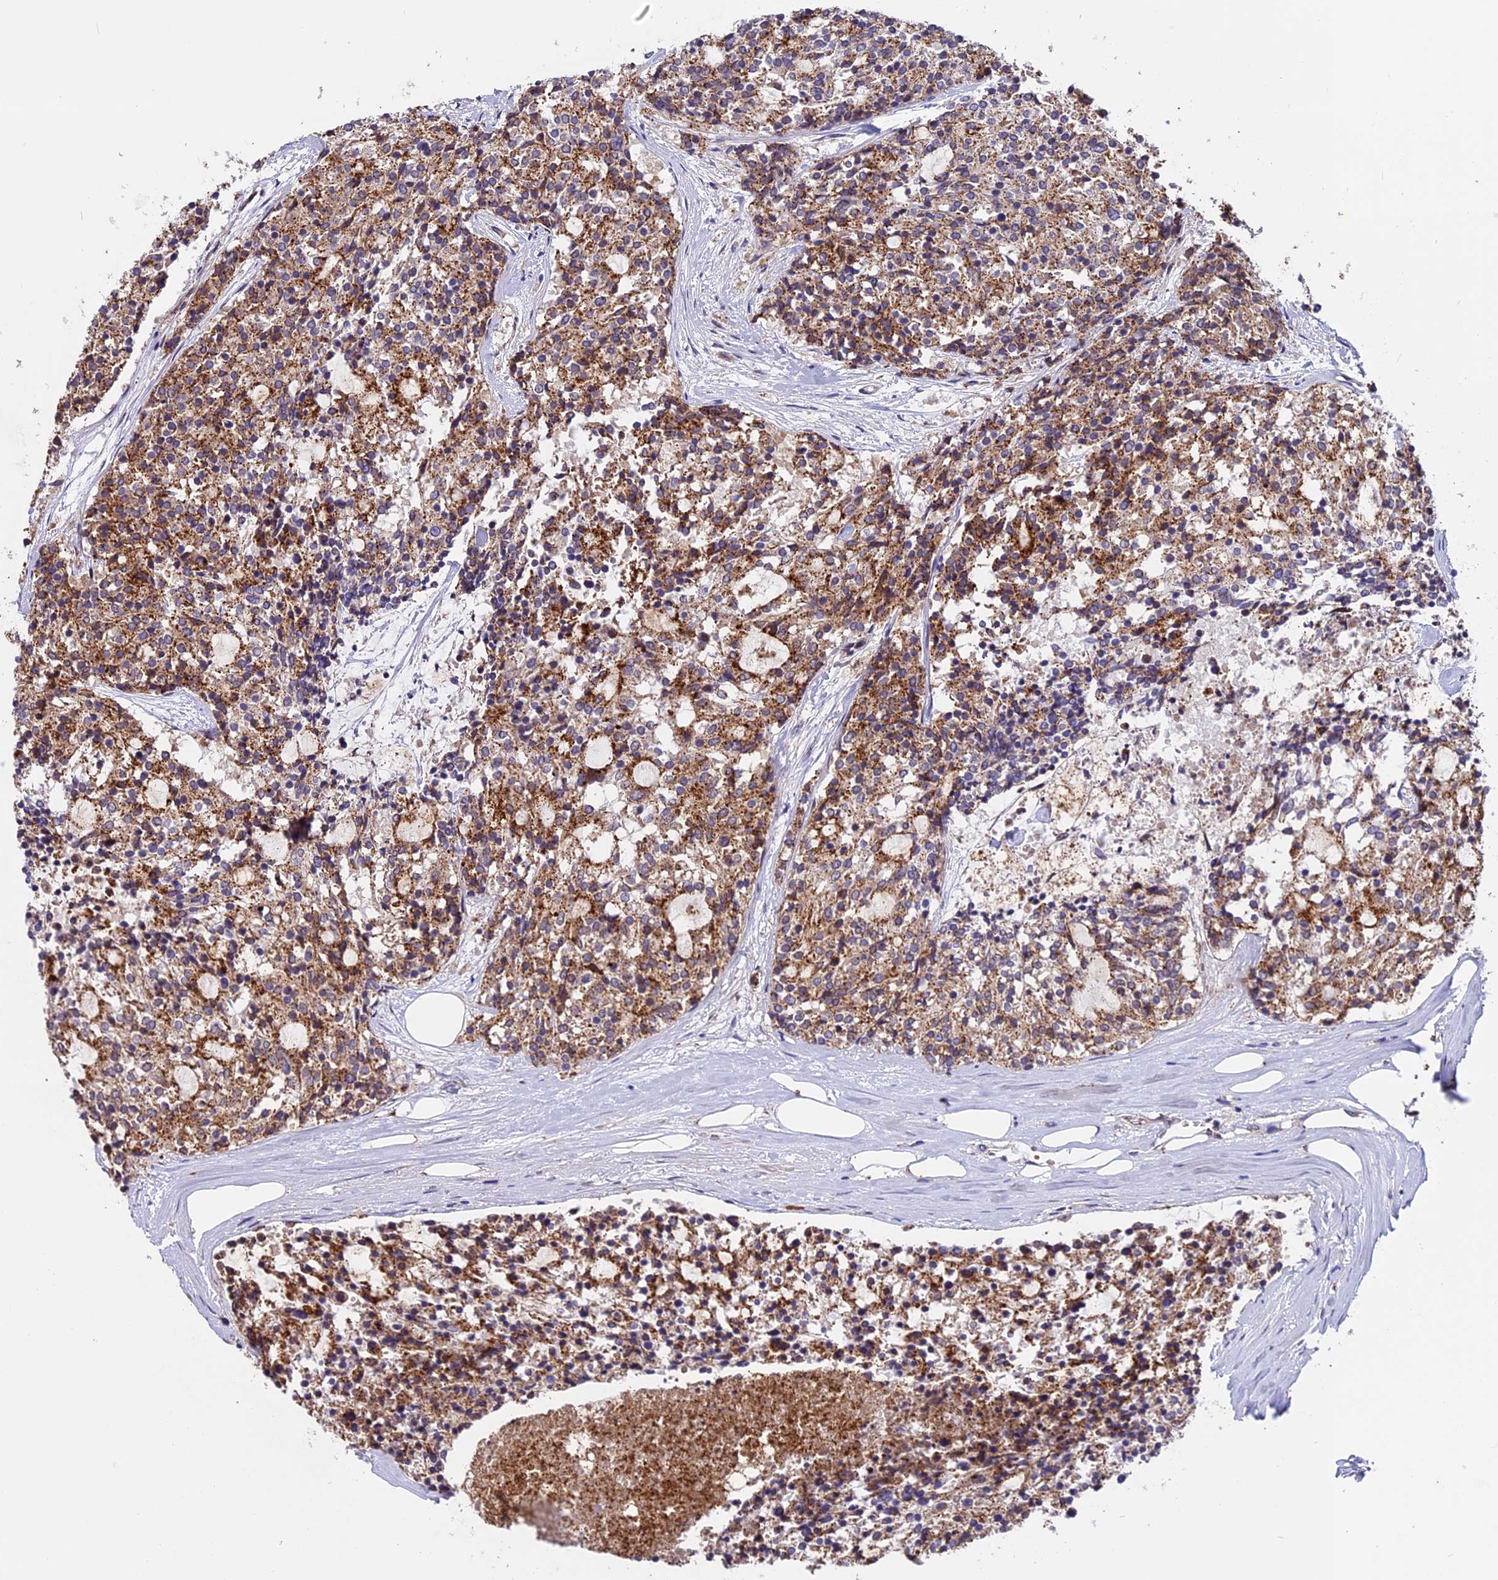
{"staining": {"intensity": "moderate", "quantity": ">75%", "location": "cytoplasmic/membranous"}, "tissue": "carcinoid", "cell_type": "Tumor cells", "image_type": "cancer", "snomed": [{"axis": "morphology", "description": "Carcinoid, malignant, NOS"}, {"axis": "topography", "description": "Pancreas"}], "caption": "Immunohistochemical staining of human carcinoid displays medium levels of moderate cytoplasmic/membranous staining in about >75% of tumor cells. The staining was performed using DAB, with brown indicating positive protein expression. Nuclei are stained blue with hematoxylin.", "gene": "CHMP2A", "patient": {"sex": "female", "age": 54}}